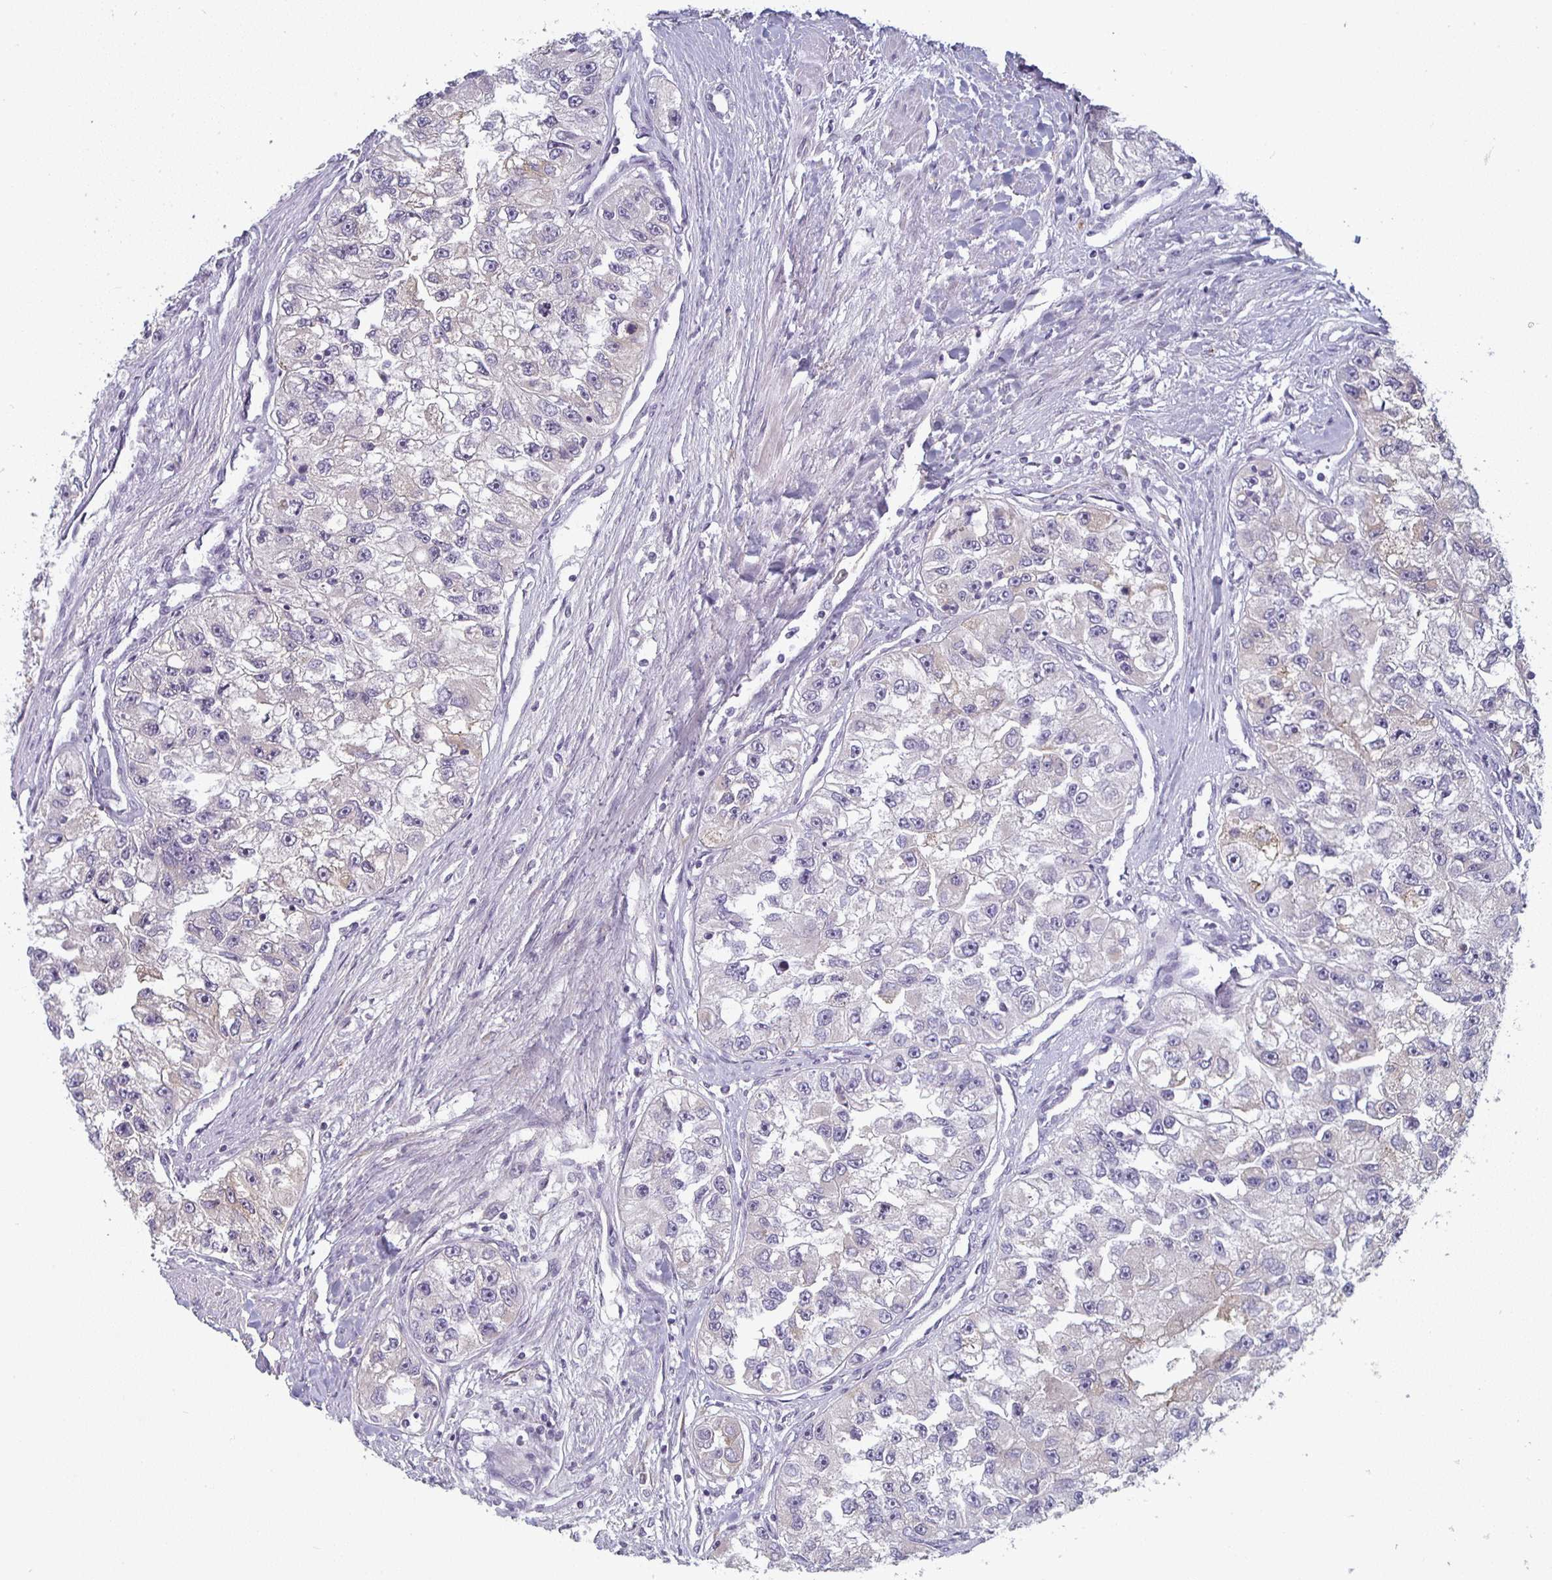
{"staining": {"intensity": "weak", "quantity": "<25%", "location": "cytoplasmic/membranous"}, "tissue": "renal cancer", "cell_type": "Tumor cells", "image_type": "cancer", "snomed": [{"axis": "morphology", "description": "Adenocarcinoma, NOS"}, {"axis": "topography", "description": "Kidney"}], "caption": "Tumor cells show no significant protein positivity in adenocarcinoma (renal).", "gene": "CTHRC1", "patient": {"sex": "male", "age": 63}}